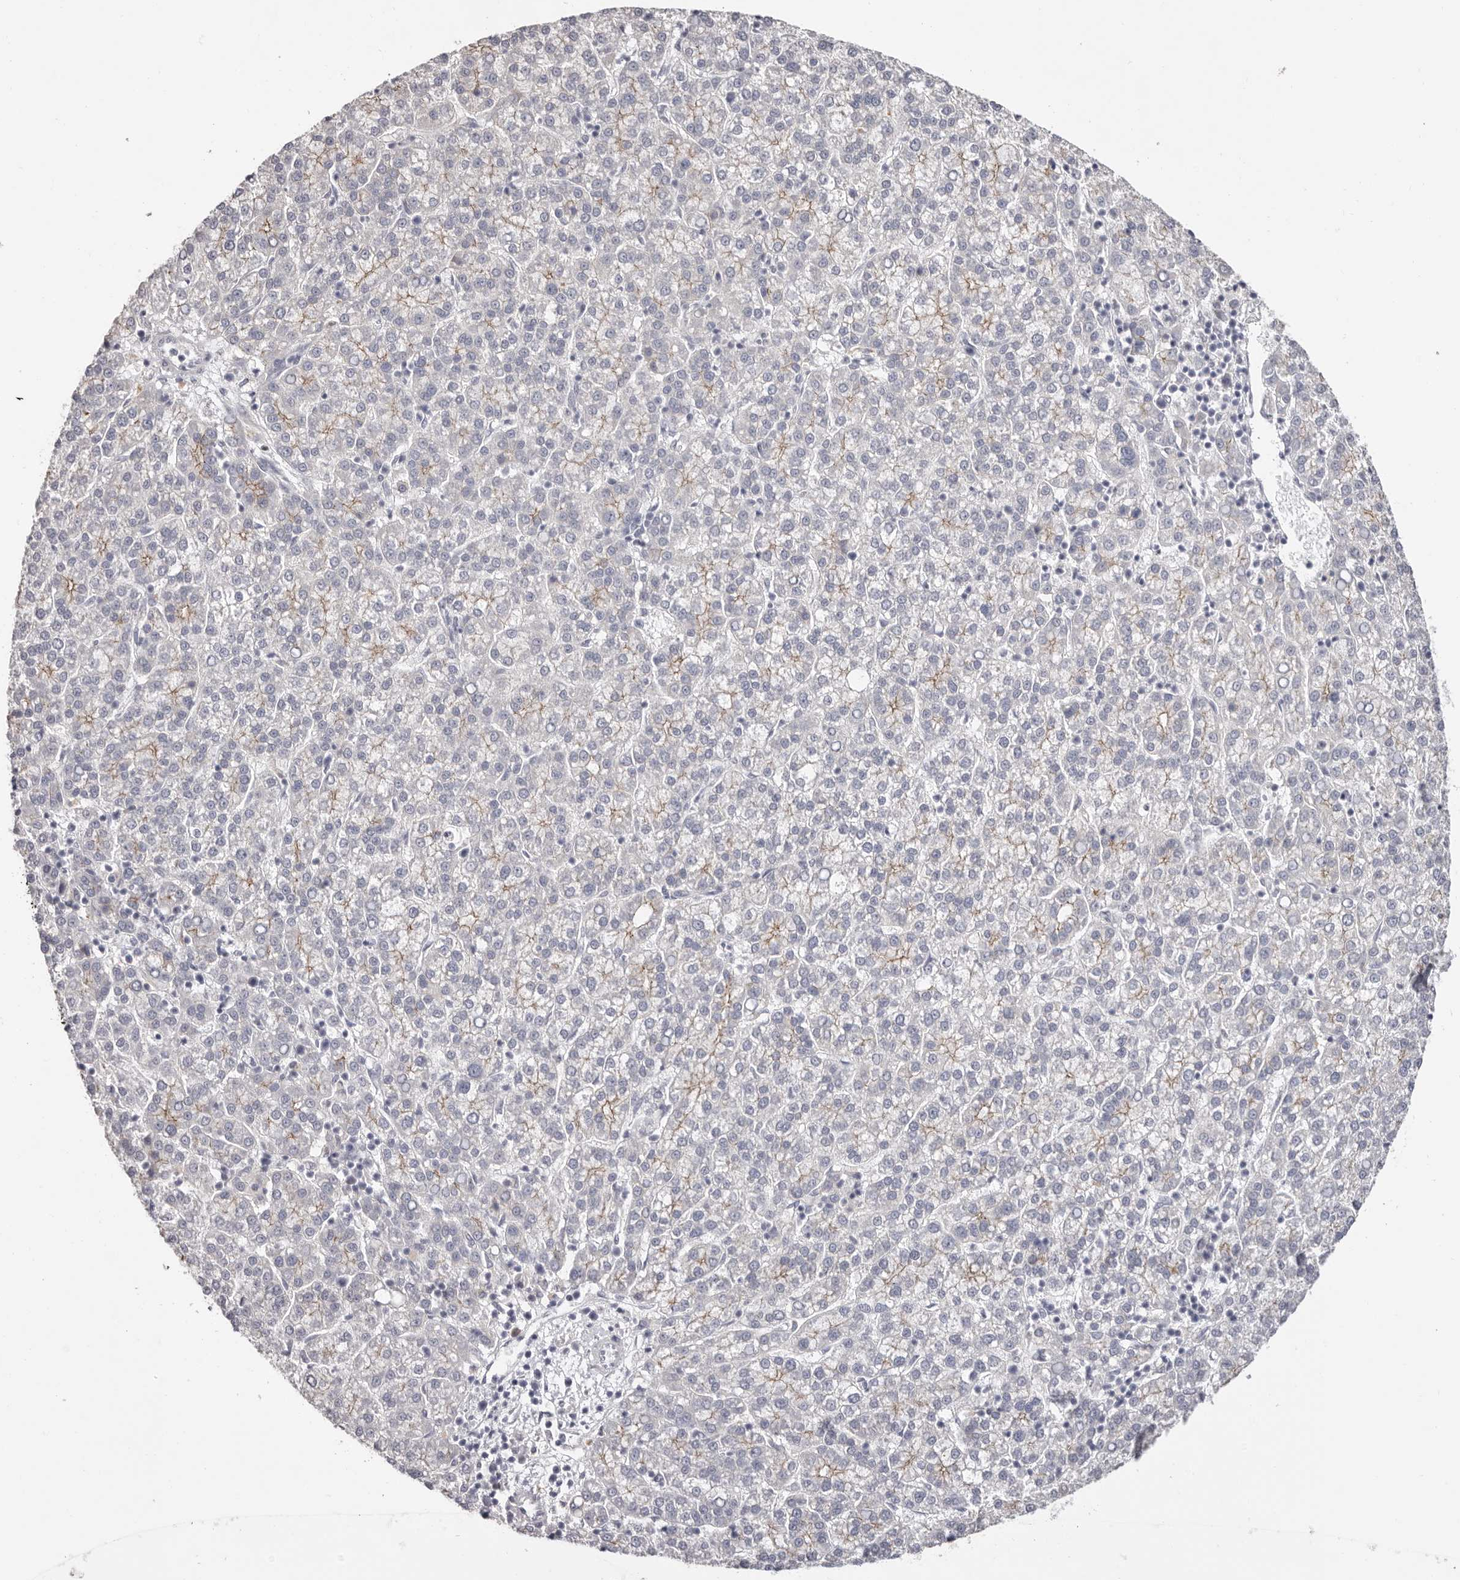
{"staining": {"intensity": "weak", "quantity": "<25%", "location": "cytoplasmic/membranous"}, "tissue": "liver cancer", "cell_type": "Tumor cells", "image_type": "cancer", "snomed": [{"axis": "morphology", "description": "Carcinoma, Hepatocellular, NOS"}, {"axis": "topography", "description": "Liver"}], "caption": "DAB (3,3'-diaminobenzidine) immunohistochemical staining of liver cancer (hepatocellular carcinoma) exhibits no significant expression in tumor cells. (DAB (3,3'-diaminobenzidine) immunohistochemistry, high magnification).", "gene": "PCDHB6", "patient": {"sex": "female", "age": 58}}